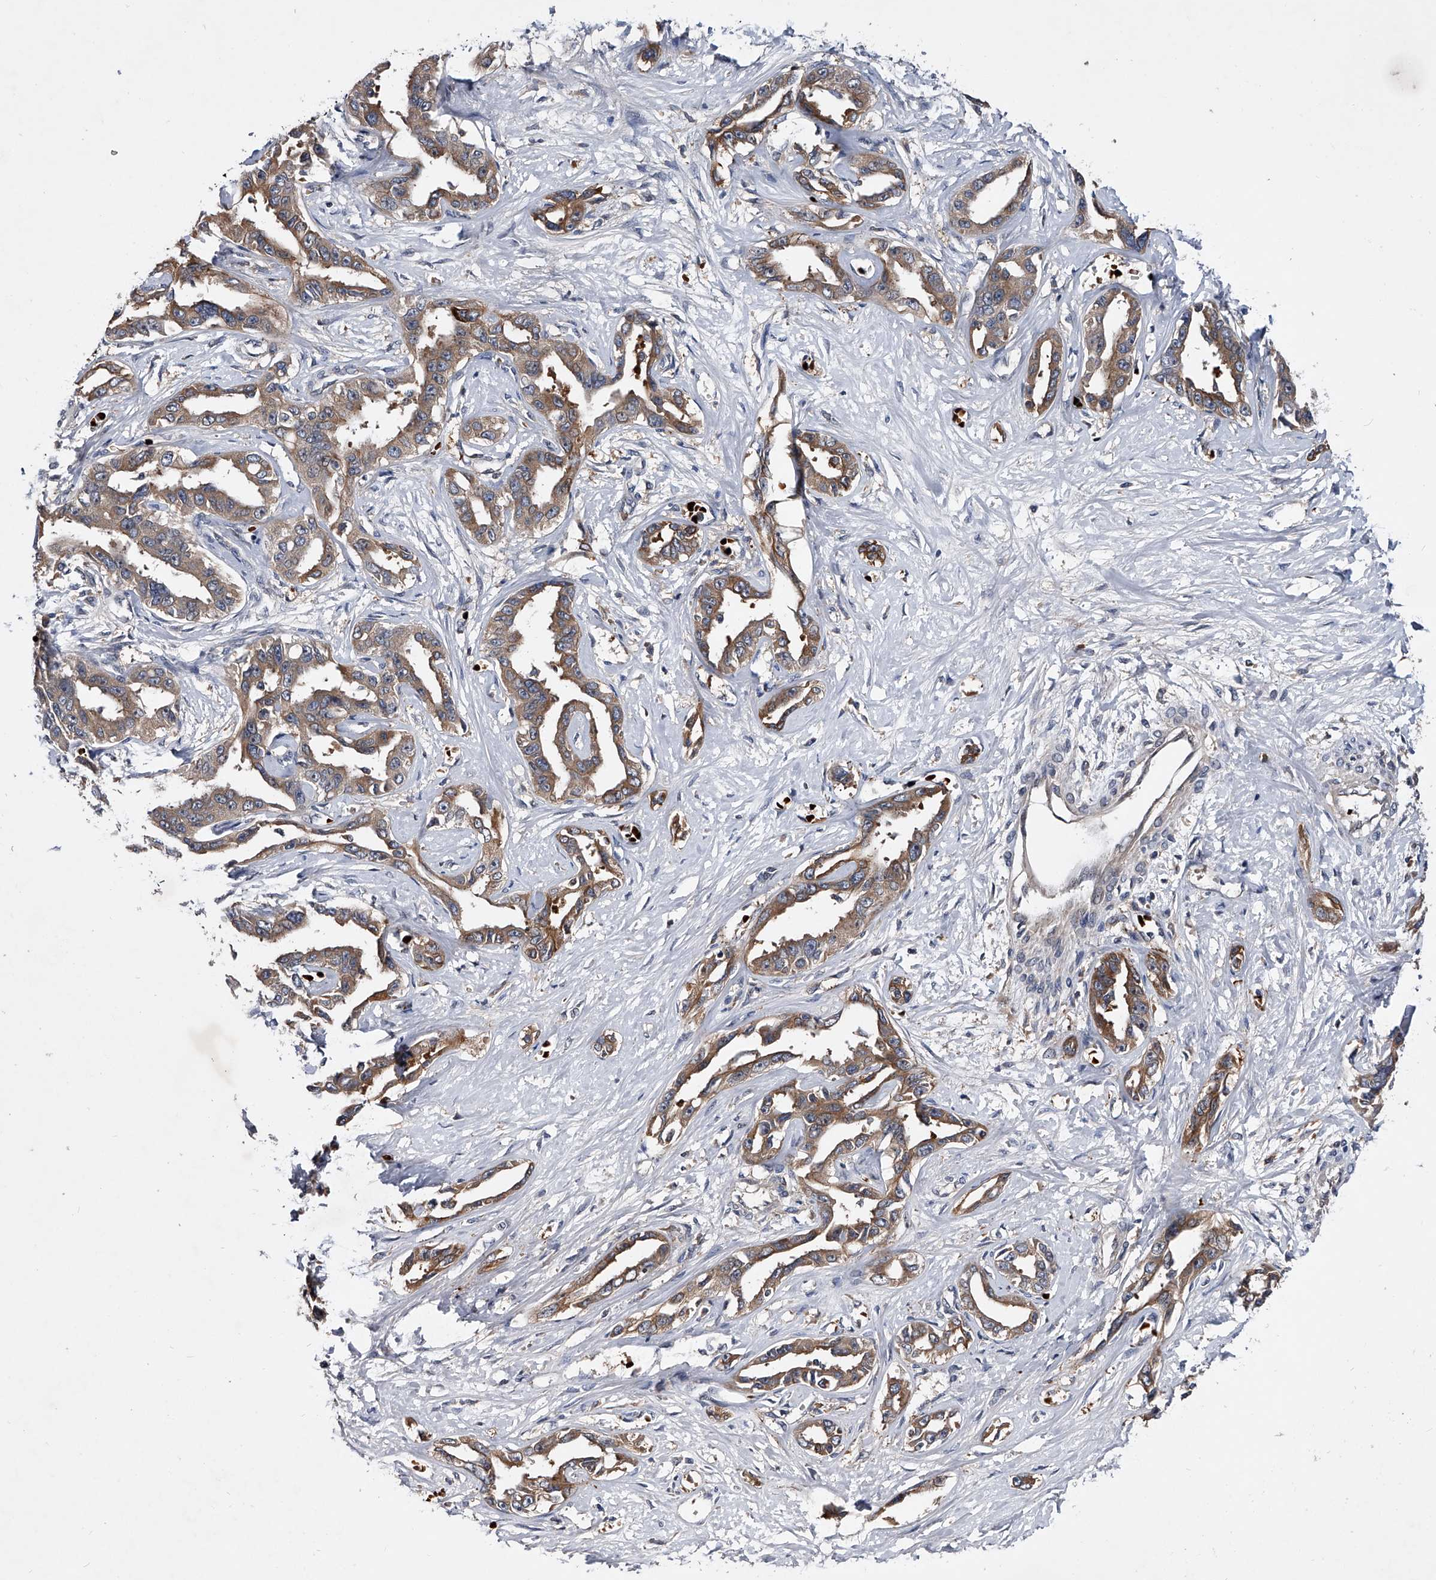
{"staining": {"intensity": "weak", "quantity": ">75%", "location": "cytoplasmic/membranous"}, "tissue": "liver cancer", "cell_type": "Tumor cells", "image_type": "cancer", "snomed": [{"axis": "morphology", "description": "Cholangiocarcinoma"}, {"axis": "topography", "description": "Liver"}], "caption": "High-power microscopy captured an IHC image of liver cancer, revealing weak cytoplasmic/membranous positivity in approximately >75% of tumor cells.", "gene": "ZNF30", "patient": {"sex": "male", "age": 59}}